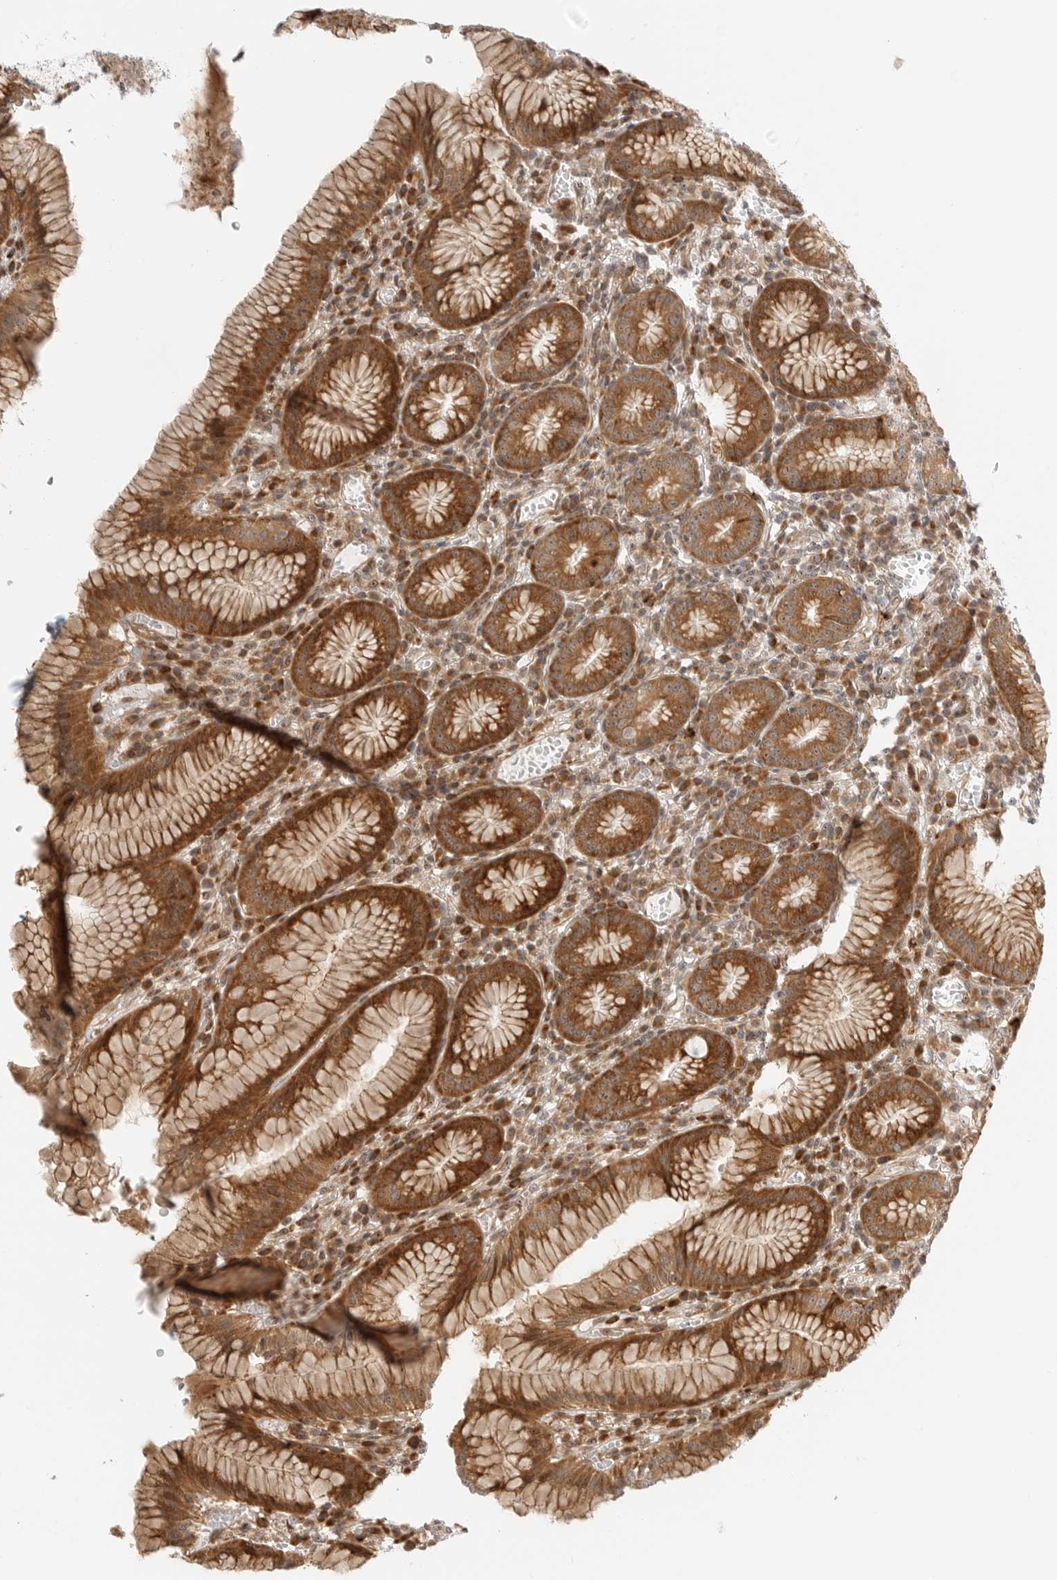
{"staining": {"intensity": "strong", "quantity": ">75%", "location": "cytoplasmic/membranous"}, "tissue": "stomach", "cell_type": "Glandular cells", "image_type": "normal", "snomed": [{"axis": "morphology", "description": "Normal tissue, NOS"}, {"axis": "topography", "description": "Stomach"}], "caption": "This micrograph demonstrates benign stomach stained with IHC to label a protein in brown. The cytoplasmic/membranous of glandular cells show strong positivity for the protein. Nuclei are counter-stained blue.", "gene": "DSCC1", "patient": {"sex": "male", "age": 55}}